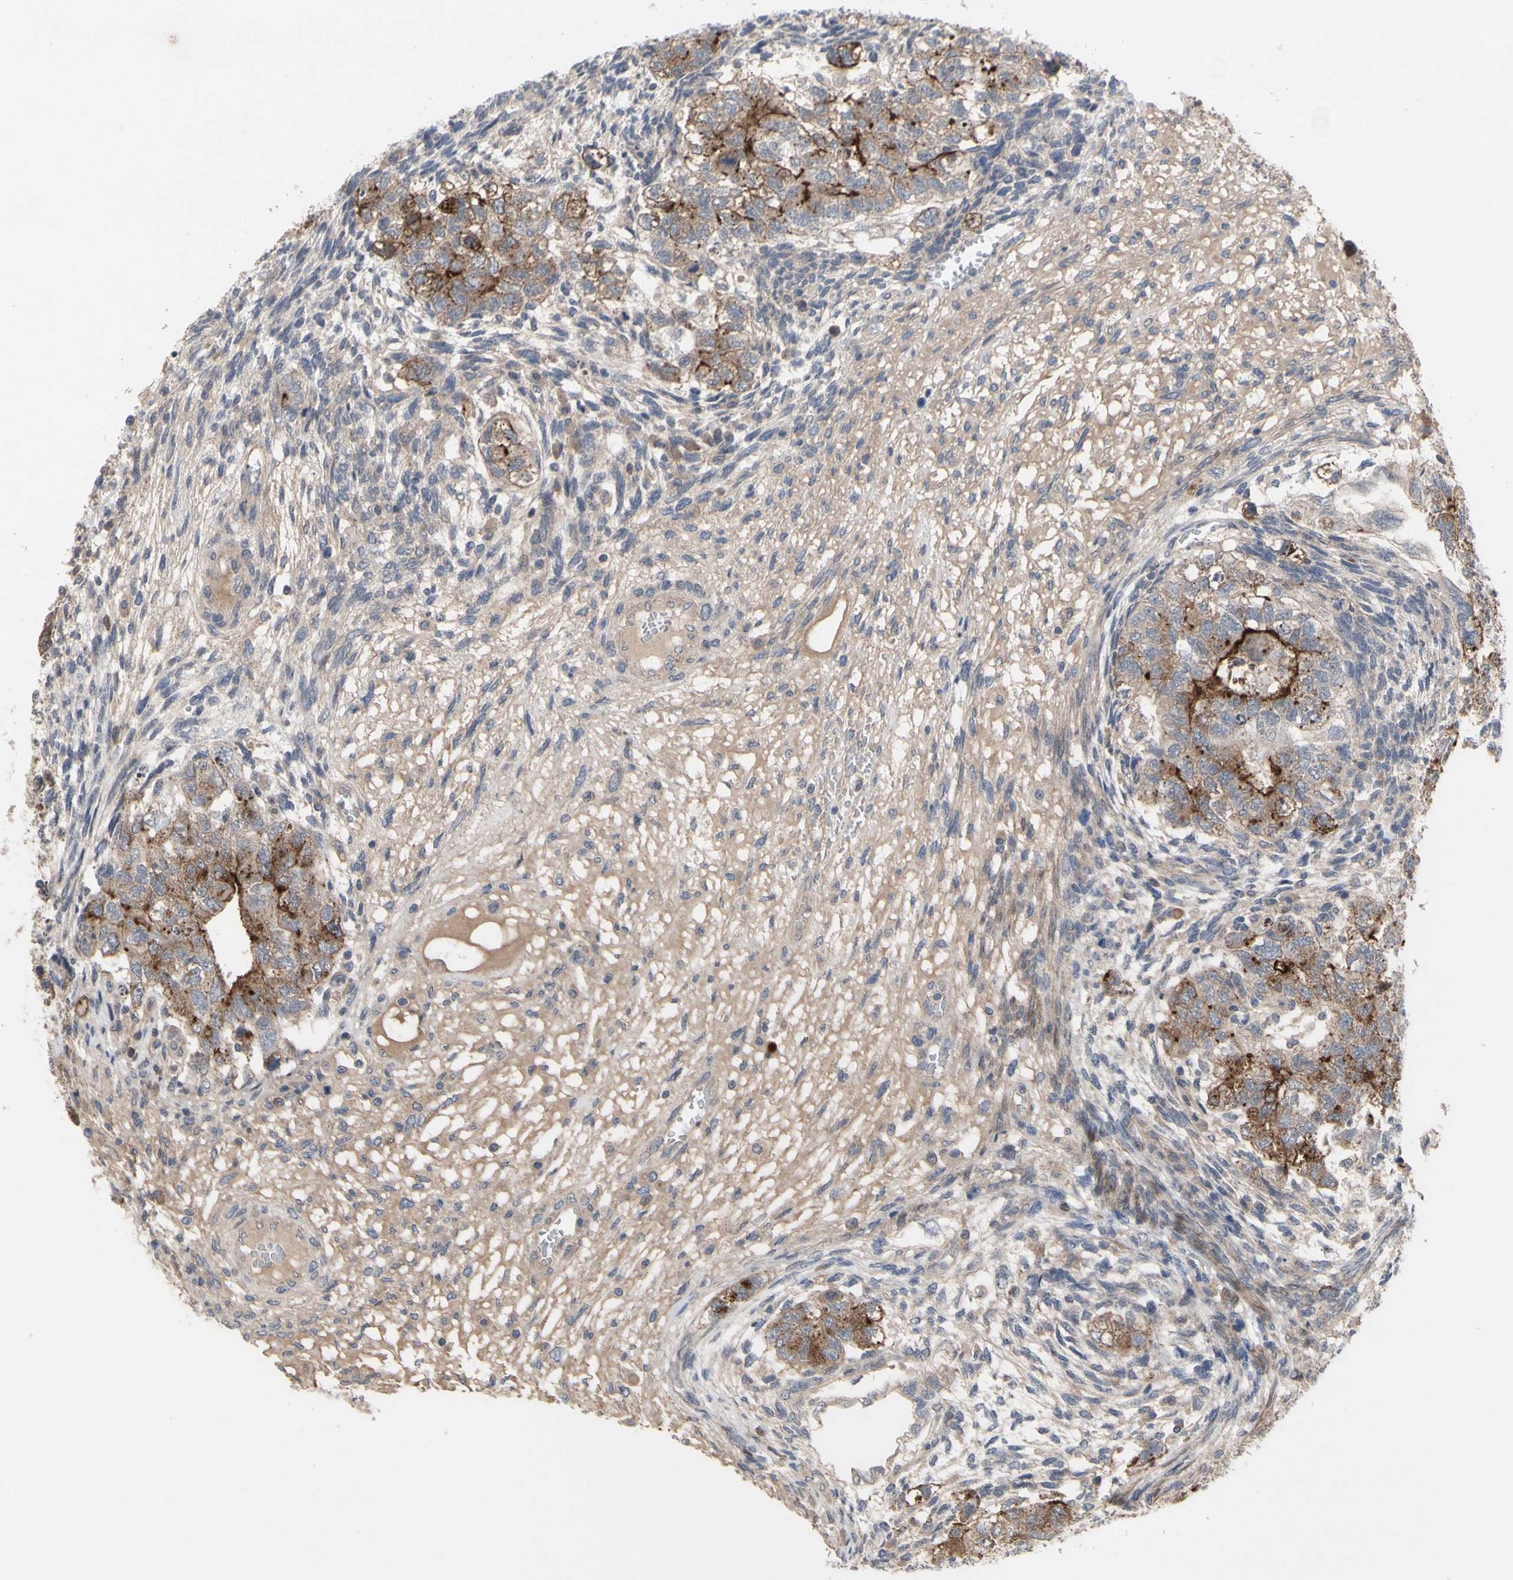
{"staining": {"intensity": "moderate", "quantity": ">75%", "location": "cytoplasmic/membranous"}, "tissue": "testis cancer", "cell_type": "Tumor cells", "image_type": "cancer", "snomed": [{"axis": "morphology", "description": "Normal tissue, NOS"}, {"axis": "morphology", "description": "Carcinoma, Embryonal, NOS"}, {"axis": "topography", "description": "Testis"}], "caption": "Embryonal carcinoma (testis) tissue displays moderate cytoplasmic/membranous staining in about >75% of tumor cells, visualized by immunohistochemistry.", "gene": "OAZ1", "patient": {"sex": "male", "age": 36}}